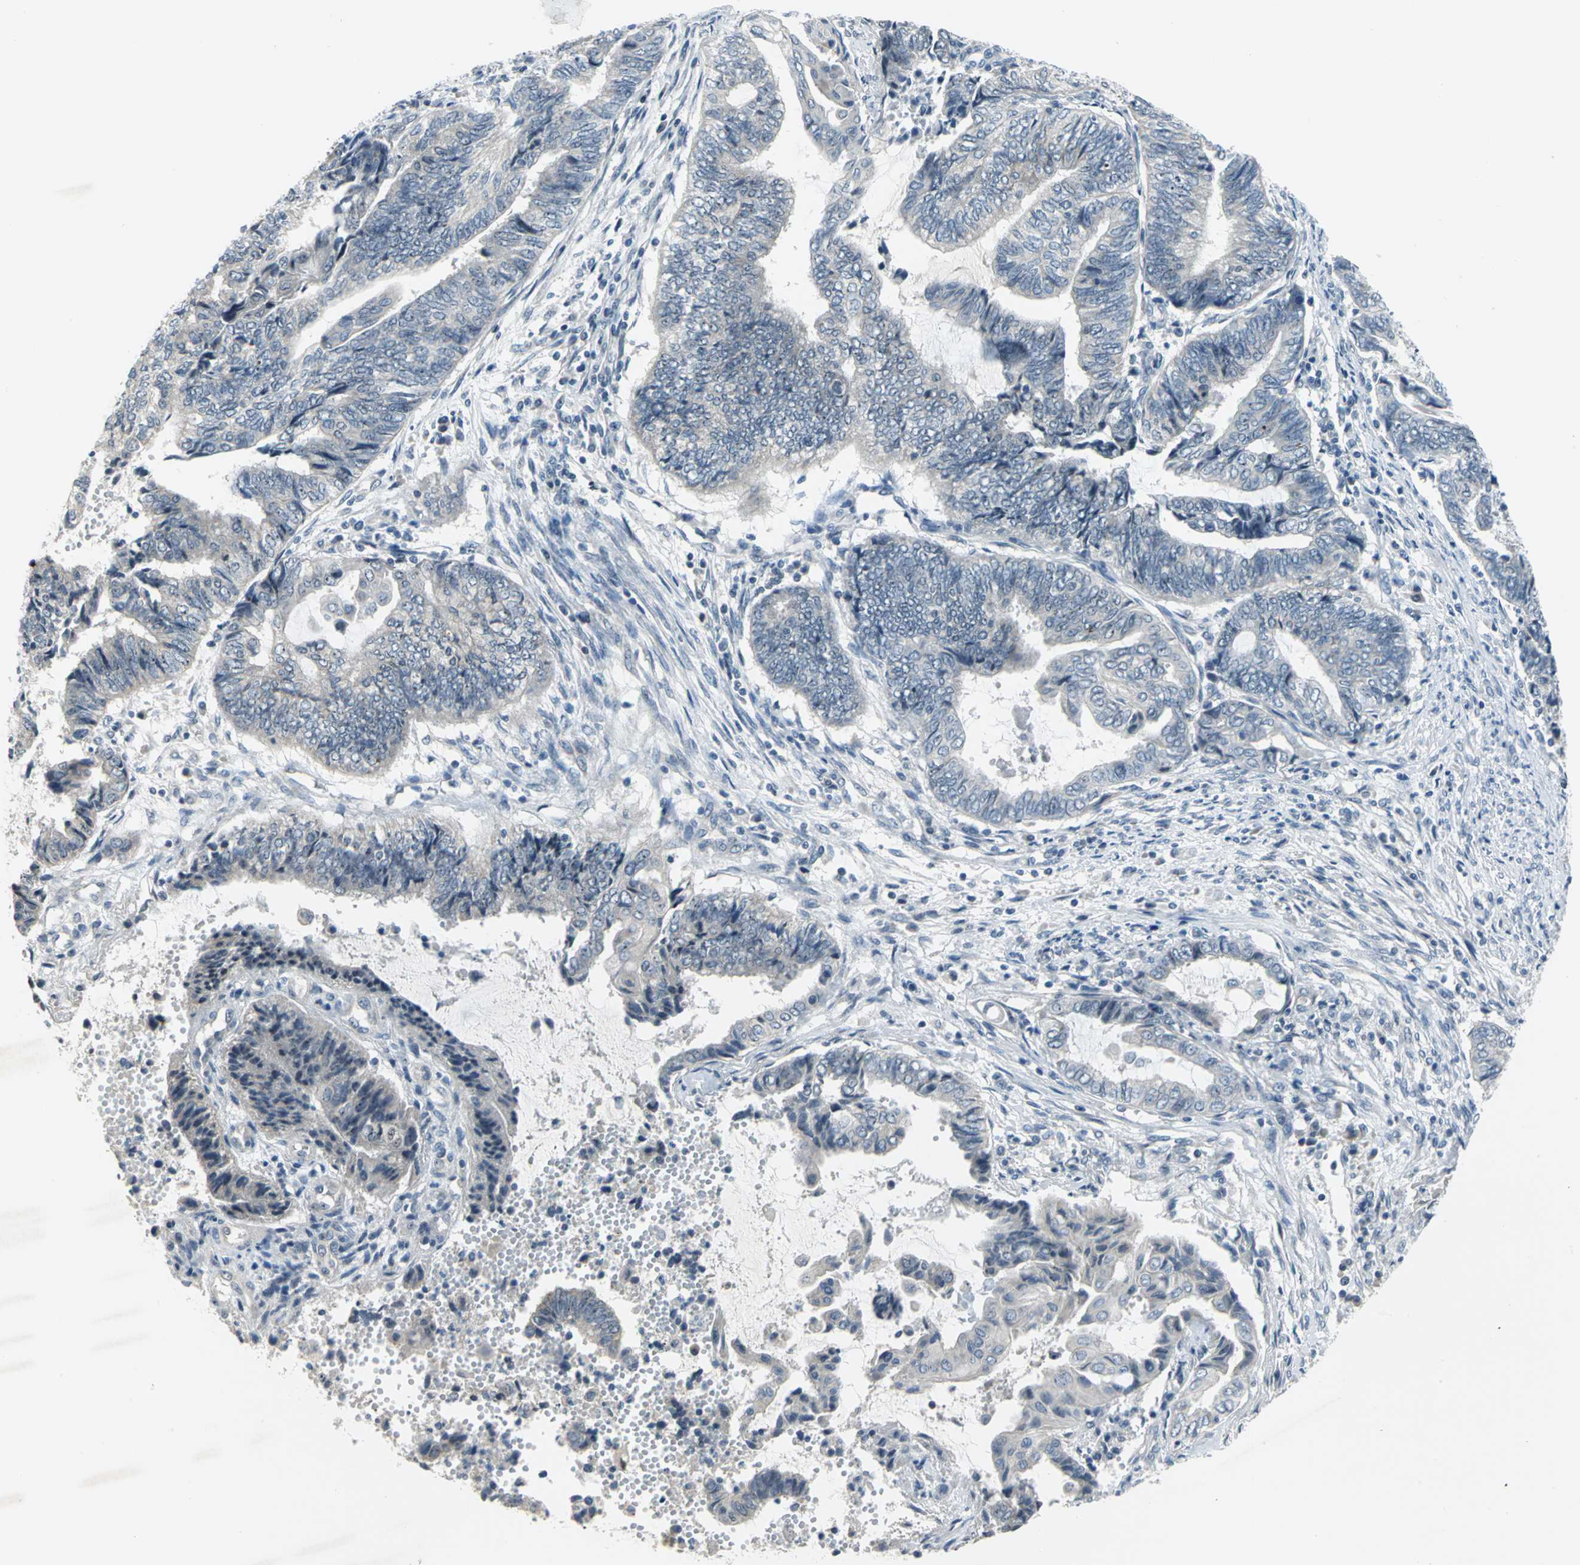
{"staining": {"intensity": "moderate", "quantity": "25%-75%", "location": "nuclear"}, "tissue": "endometrial cancer", "cell_type": "Tumor cells", "image_type": "cancer", "snomed": [{"axis": "morphology", "description": "Adenocarcinoma, NOS"}, {"axis": "topography", "description": "Uterus"}, {"axis": "topography", "description": "Endometrium"}], "caption": "Human endometrial cancer stained for a protein (brown) shows moderate nuclear positive staining in about 25%-75% of tumor cells.", "gene": "MYBBP1A", "patient": {"sex": "female", "age": 70}}